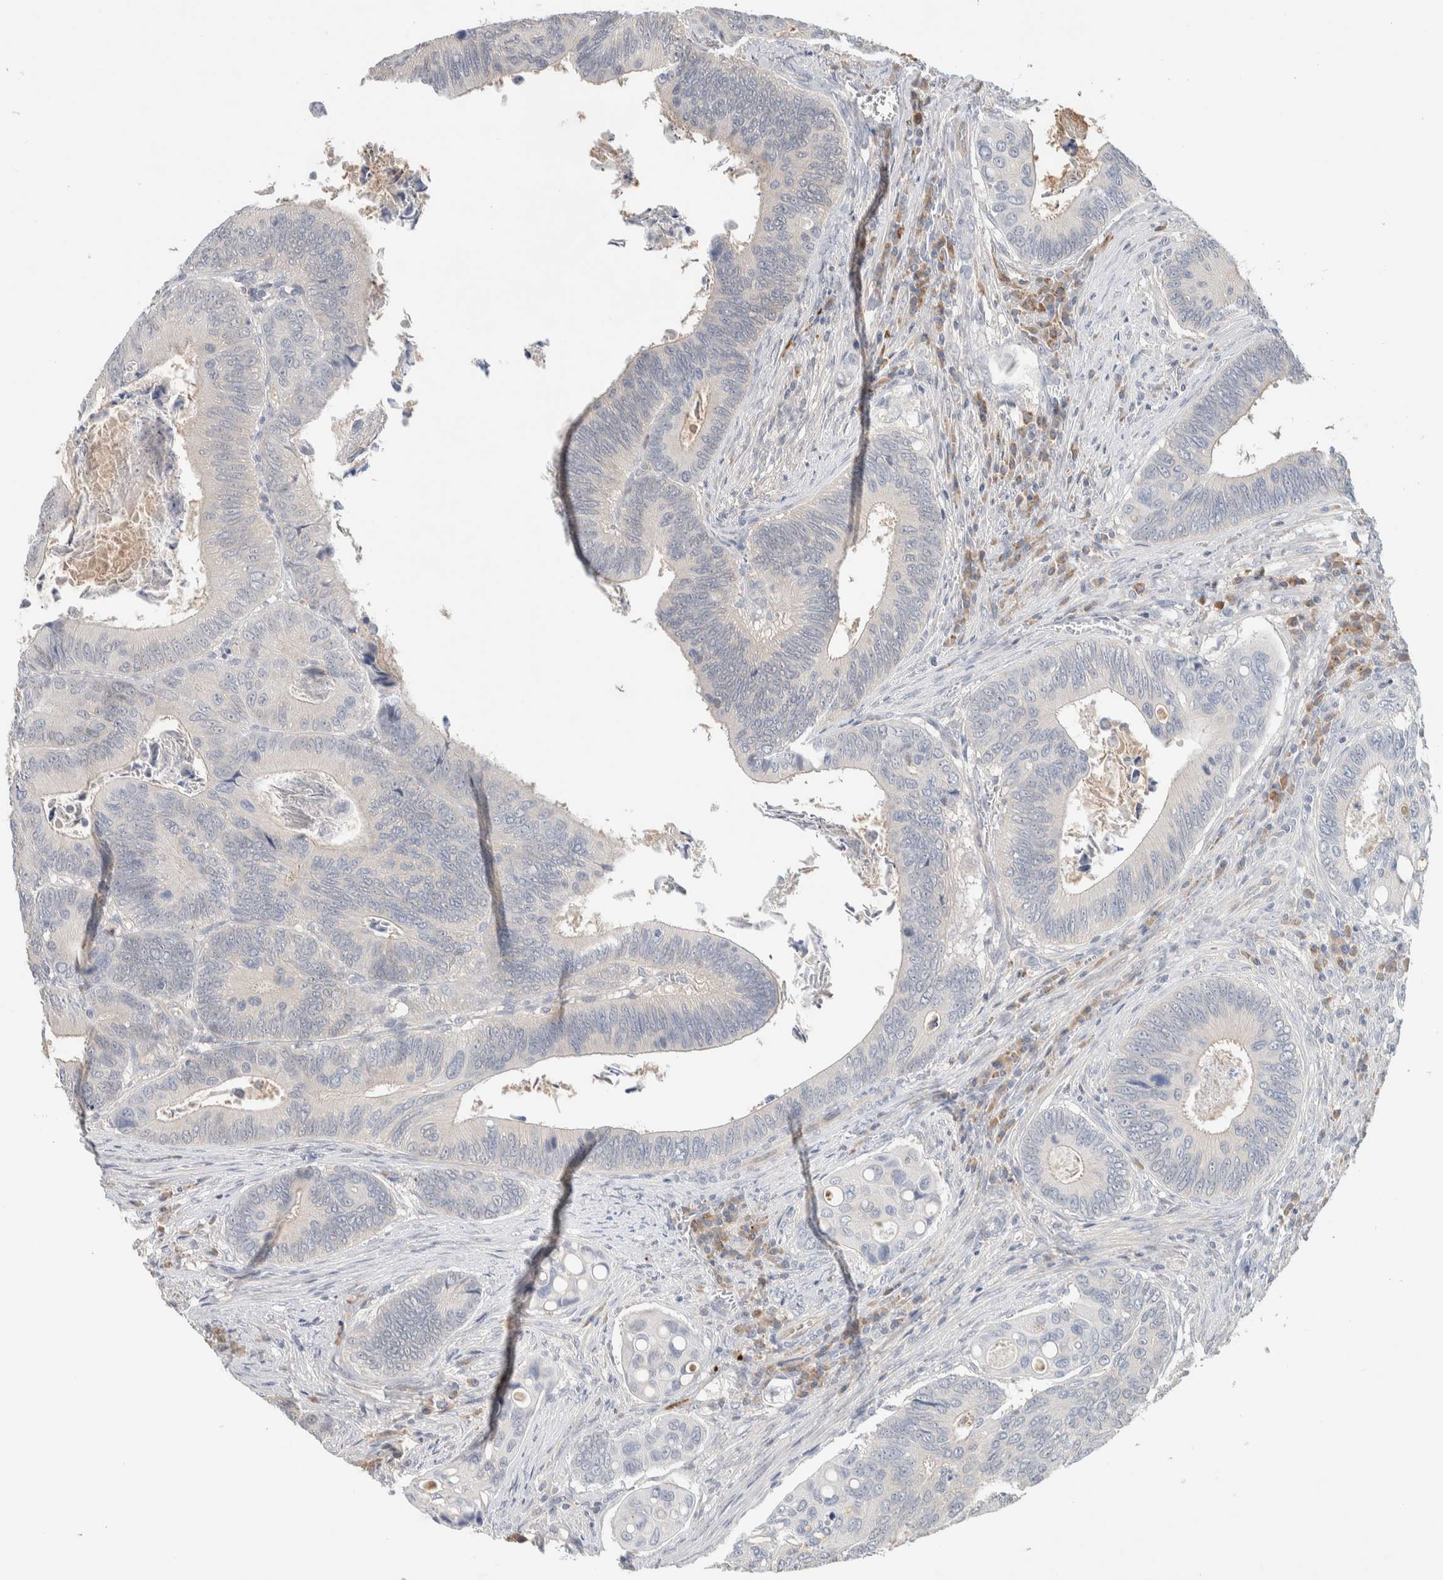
{"staining": {"intensity": "negative", "quantity": "none", "location": "none"}, "tissue": "colorectal cancer", "cell_type": "Tumor cells", "image_type": "cancer", "snomed": [{"axis": "morphology", "description": "Inflammation, NOS"}, {"axis": "morphology", "description": "Adenocarcinoma, NOS"}, {"axis": "topography", "description": "Colon"}], "caption": "Protein analysis of colorectal cancer (adenocarcinoma) shows no significant expression in tumor cells. (Immunohistochemistry (ihc), brightfield microscopy, high magnification).", "gene": "DEPTOR", "patient": {"sex": "male", "age": 72}}